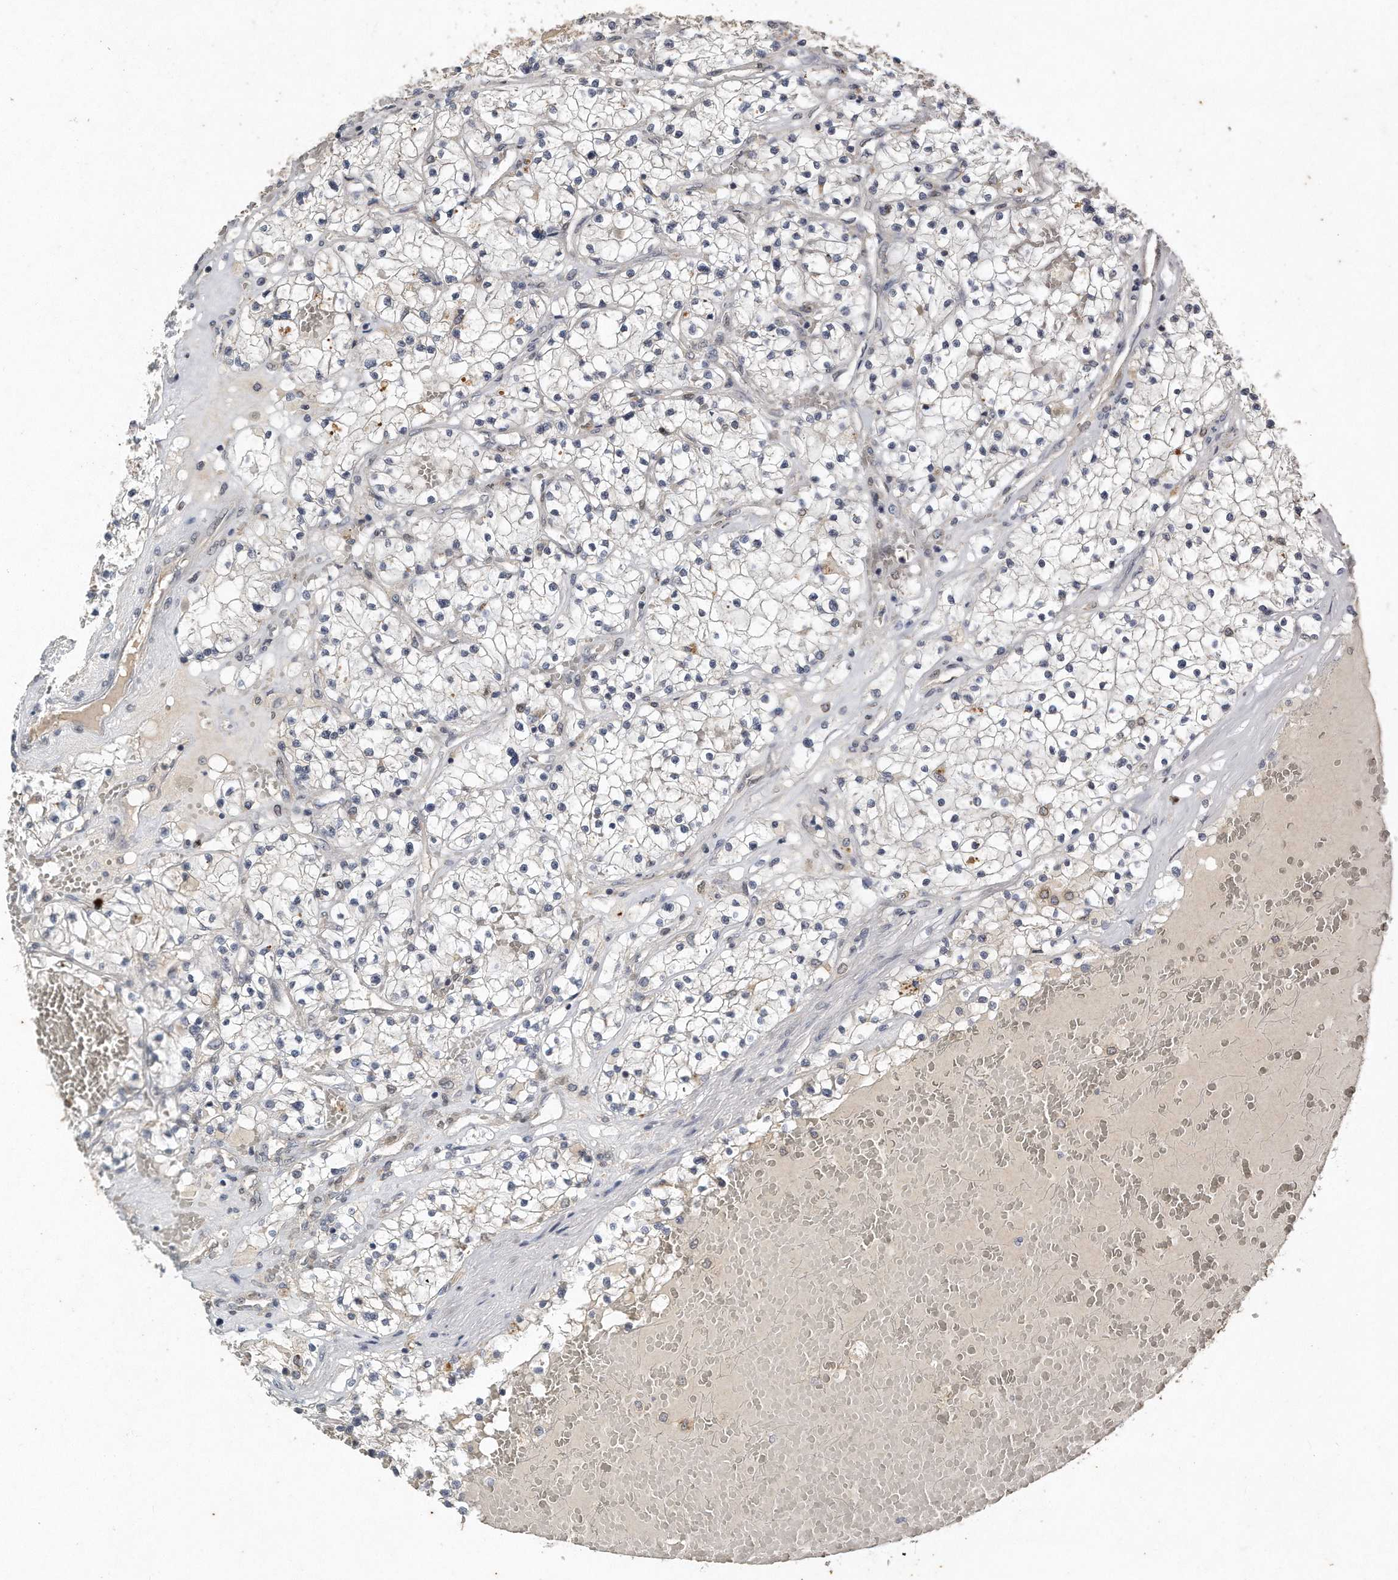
{"staining": {"intensity": "negative", "quantity": "none", "location": "none"}, "tissue": "renal cancer", "cell_type": "Tumor cells", "image_type": "cancer", "snomed": [{"axis": "morphology", "description": "Normal tissue, NOS"}, {"axis": "morphology", "description": "Adenocarcinoma, NOS"}, {"axis": "topography", "description": "Kidney"}], "caption": "This is an IHC photomicrograph of adenocarcinoma (renal). There is no staining in tumor cells.", "gene": "CAMK1", "patient": {"sex": "male", "age": 68}}